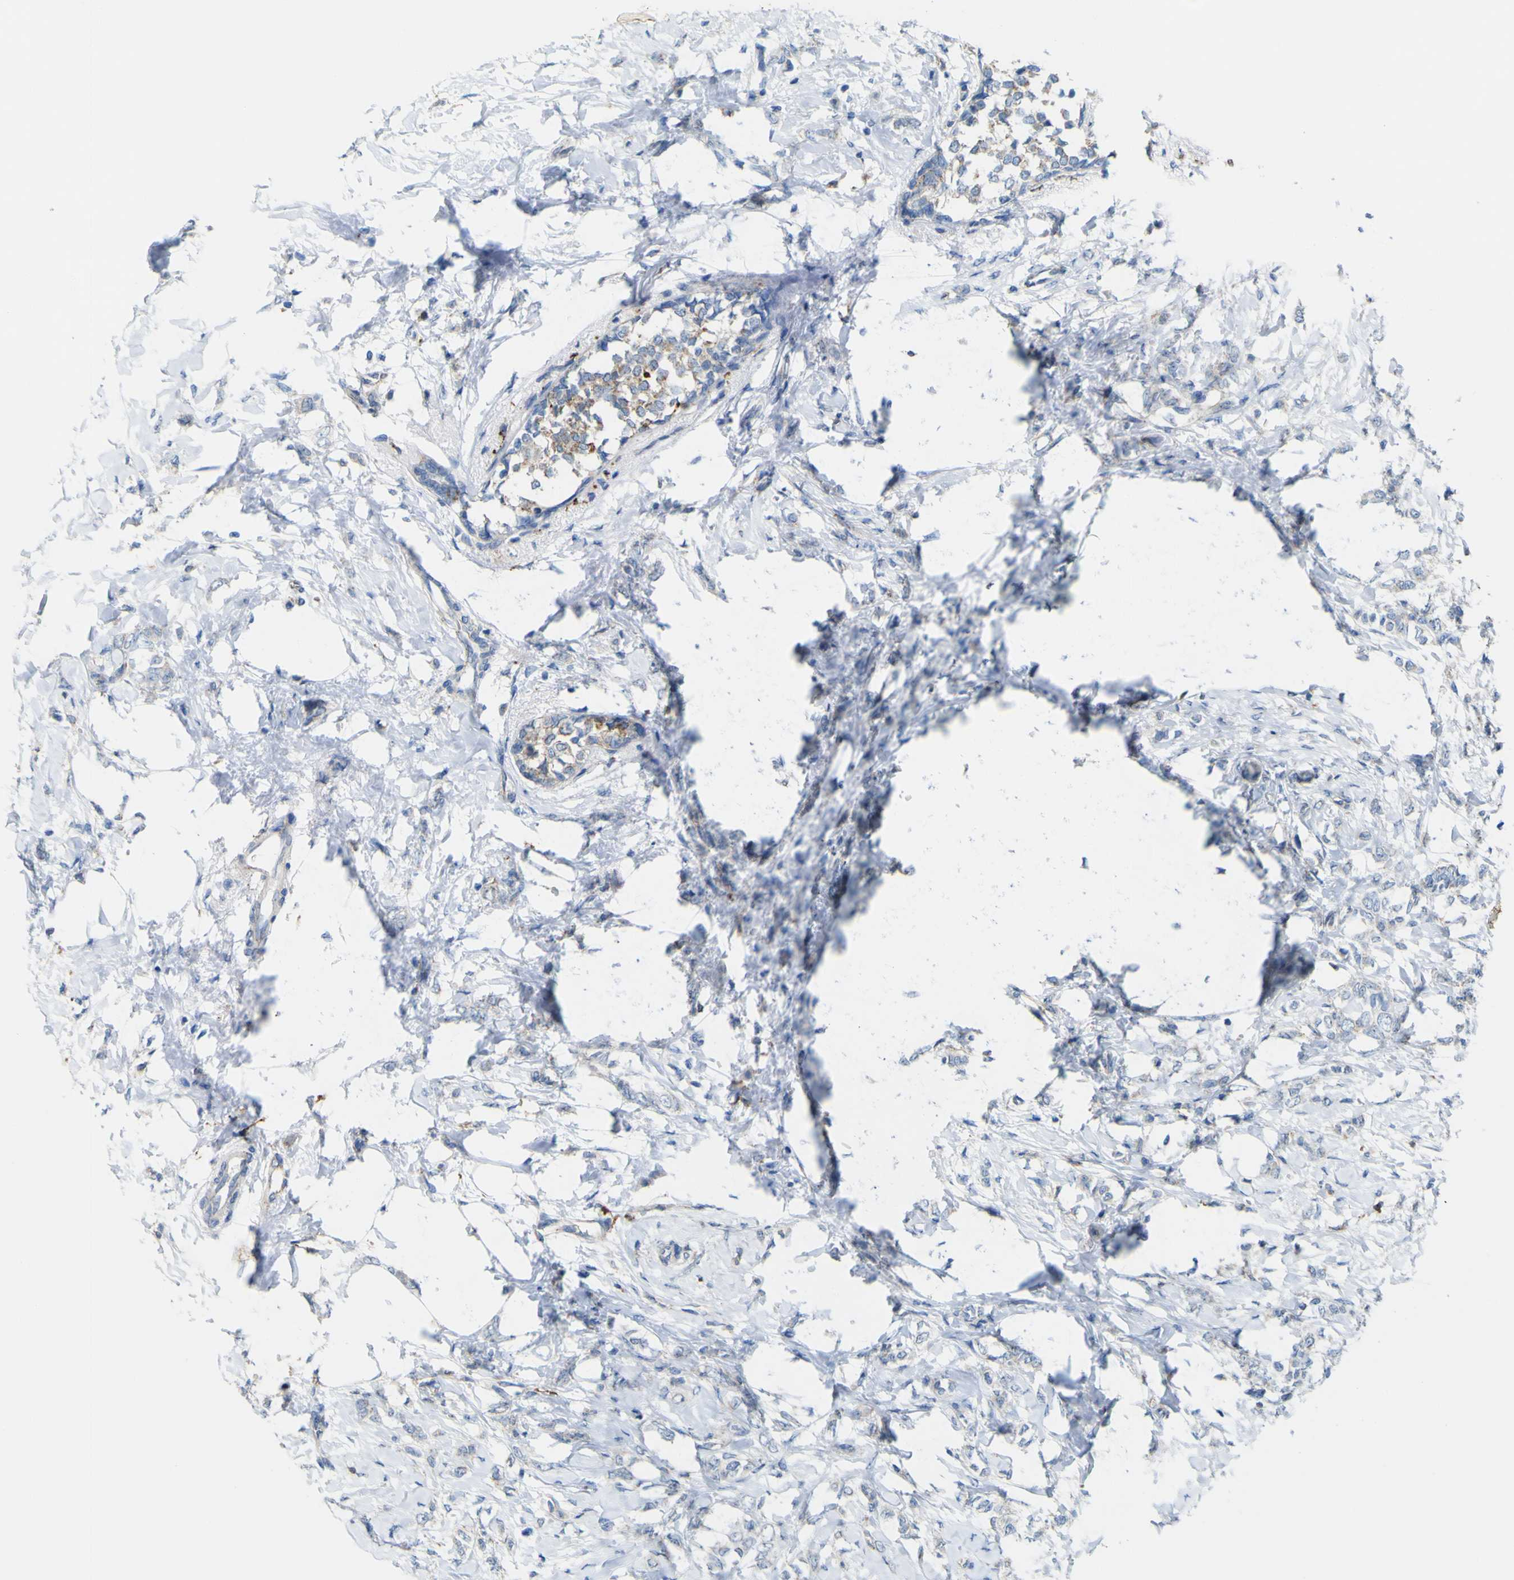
{"staining": {"intensity": "weak", "quantity": "<25%", "location": "cytoplasmic/membranous"}, "tissue": "breast cancer", "cell_type": "Tumor cells", "image_type": "cancer", "snomed": [{"axis": "morphology", "description": "Lobular carcinoma, in situ"}, {"axis": "morphology", "description": "Lobular carcinoma"}, {"axis": "topography", "description": "Breast"}], "caption": "Human breast lobular carcinoma in situ stained for a protein using immunohistochemistry shows no staining in tumor cells.", "gene": "PLD3", "patient": {"sex": "female", "age": 41}}